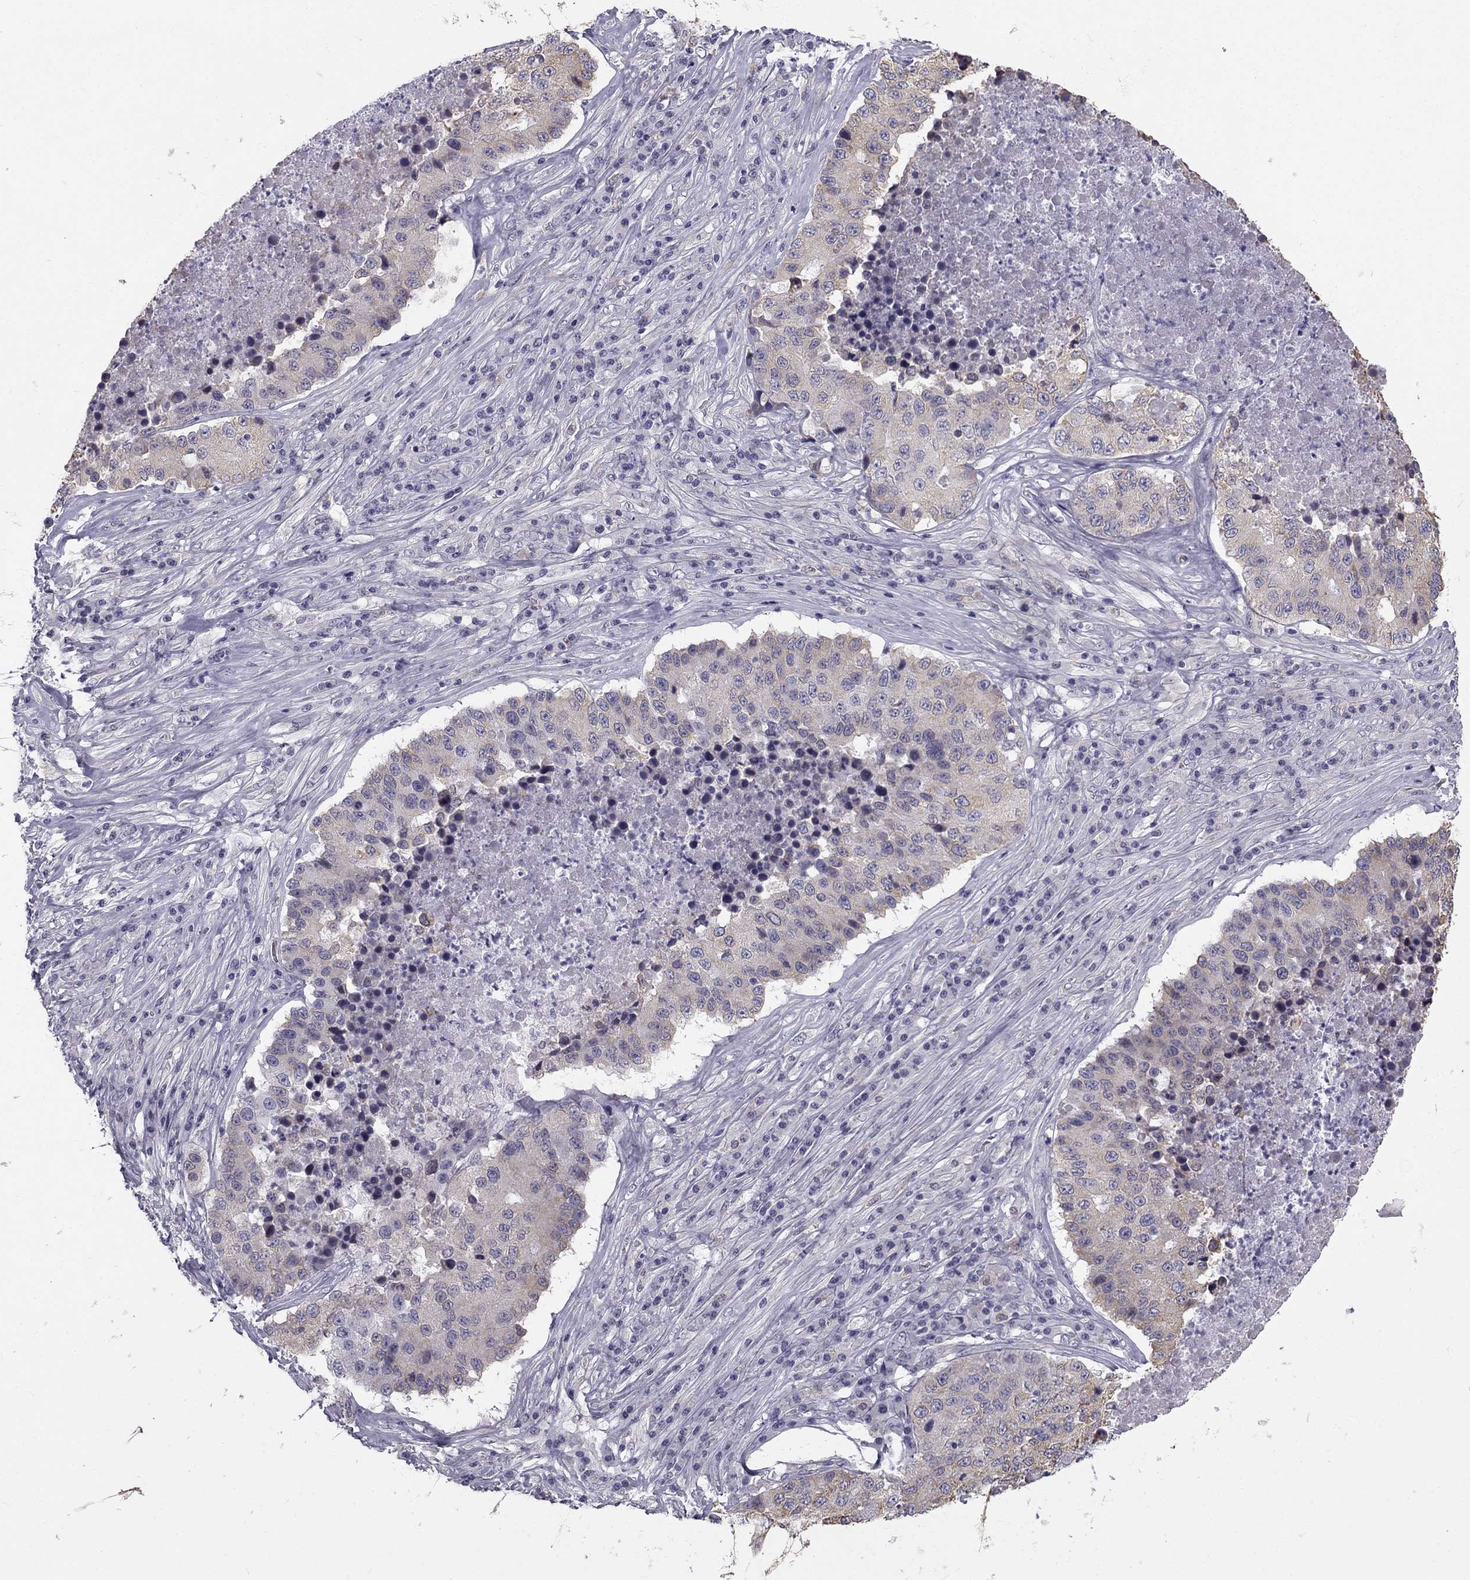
{"staining": {"intensity": "weak", "quantity": "25%-75%", "location": "cytoplasmic/membranous"}, "tissue": "stomach cancer", "cell_type": "Tumor cells", "image_type": "cancer", "snomed": [{"axis": "morphology", "description": "Adenocarcinoma, NOS"}, {"axis": "topography", "description": "Stomach"}], "caption": "Protein expression analysis of human stomach cancer (adenocarcinoma) reveals weak cytoplasmic/membranous positivity in approximately 25%-75% of tumor cells. (IHC, brightfield microscopy, high magnification).", "gene": "CCDC40", "patient": {"sex": "male", "age": 71}}